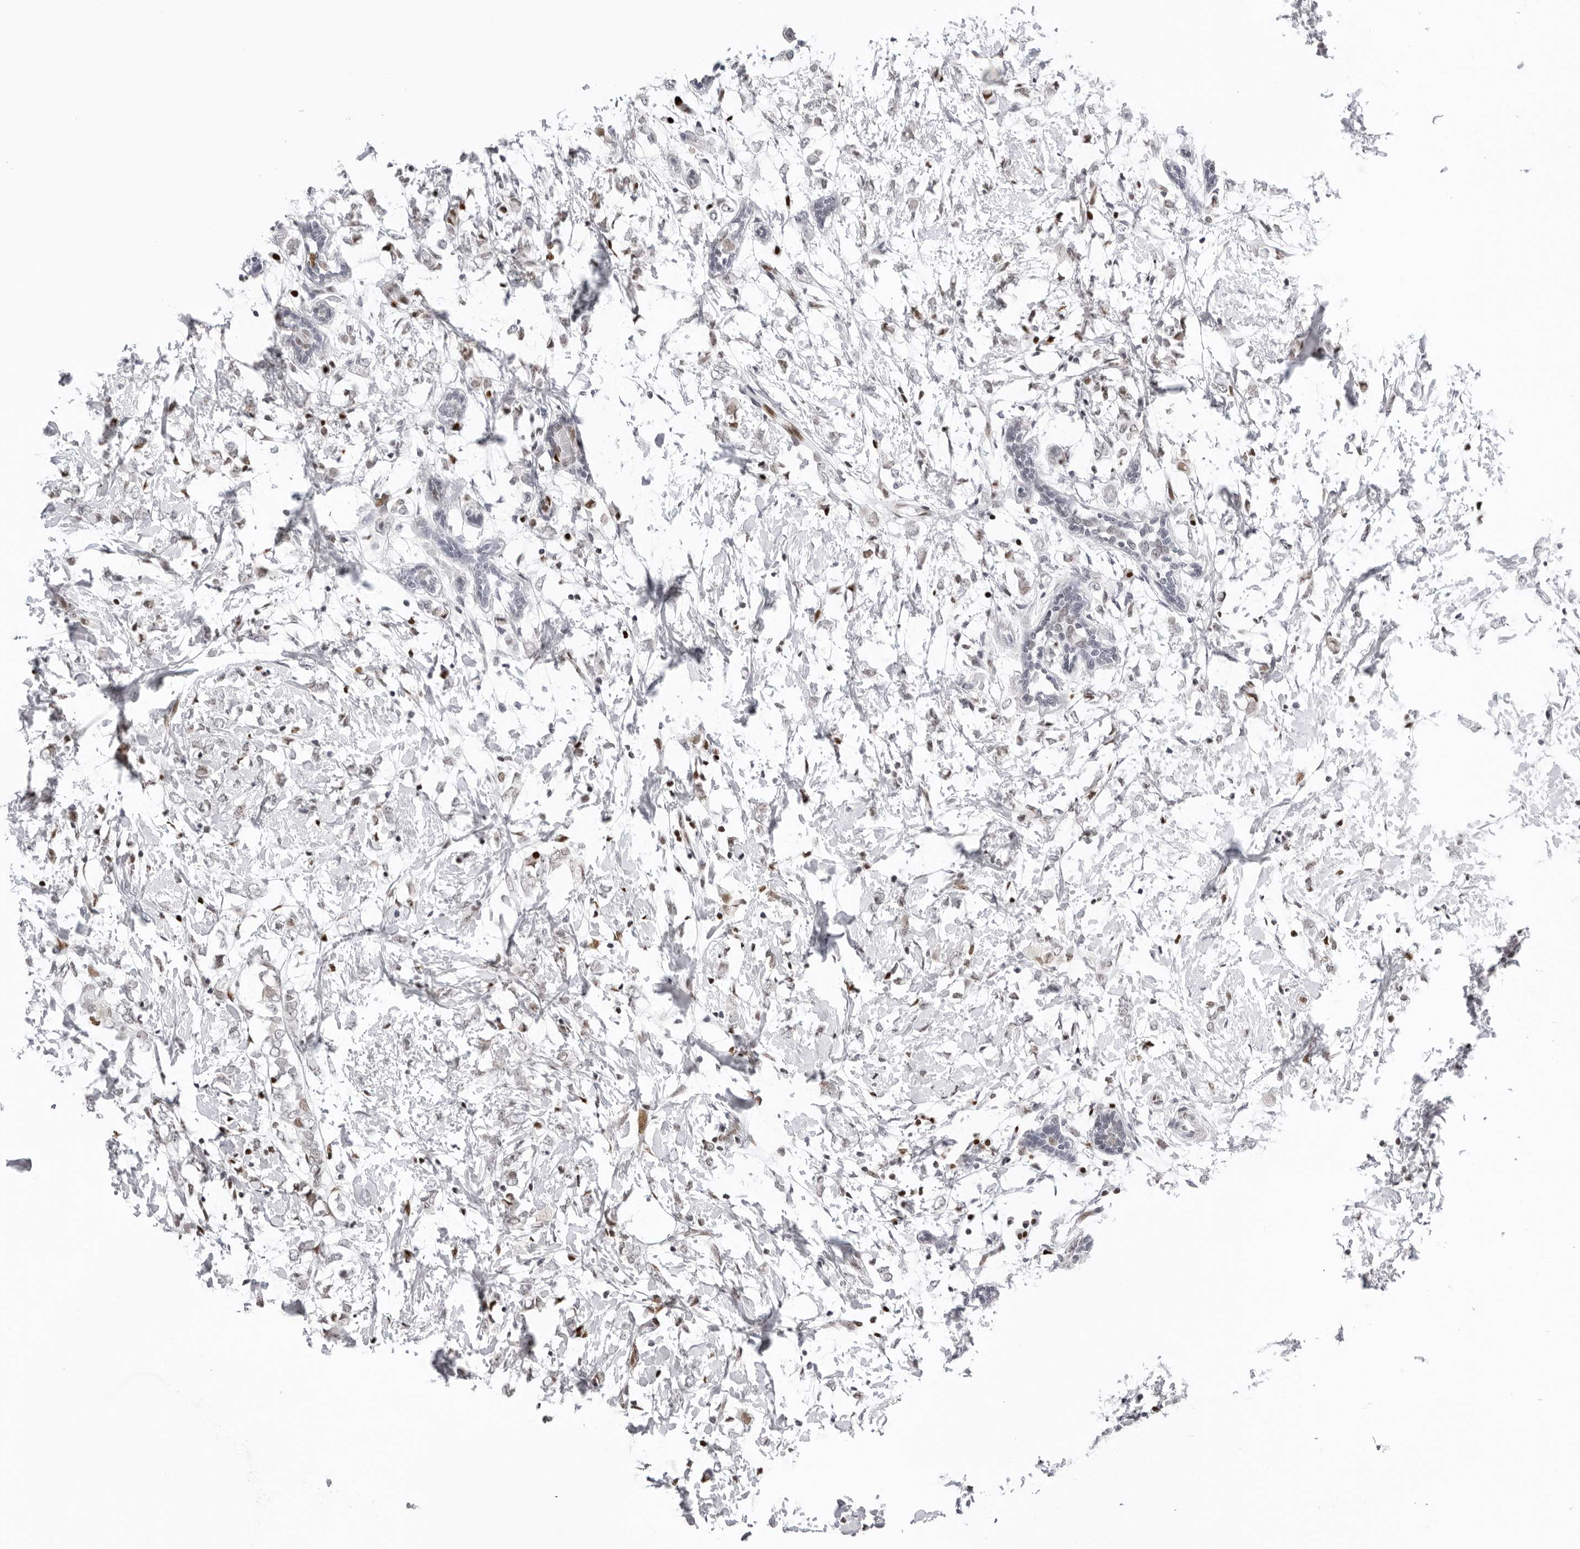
{"staining": {"intensity": "negative", "quantity": "none", "location": "none"}, "tissue": "breast cancer", "cell_type": "Tumor cells", "image_type": "cancer", "snomed": [{"axis": "morphology", "description": "Normal tissue, NOS"}, {"axis": "morphology", "description": "Lobular carcinoma"}, {"axis": "topography", "description": "Breast"}], "caption": "Immunohistochemistry (IHC) photomicrograph of neoplastic tissue: human breast lobular carcinoma stained with DAB (3,3'-diaminobenzidine) demonstrates no significant protein expression in tumor cells.", "gene": "OGG1", "patient": {"sex": "female", "age": 47}}